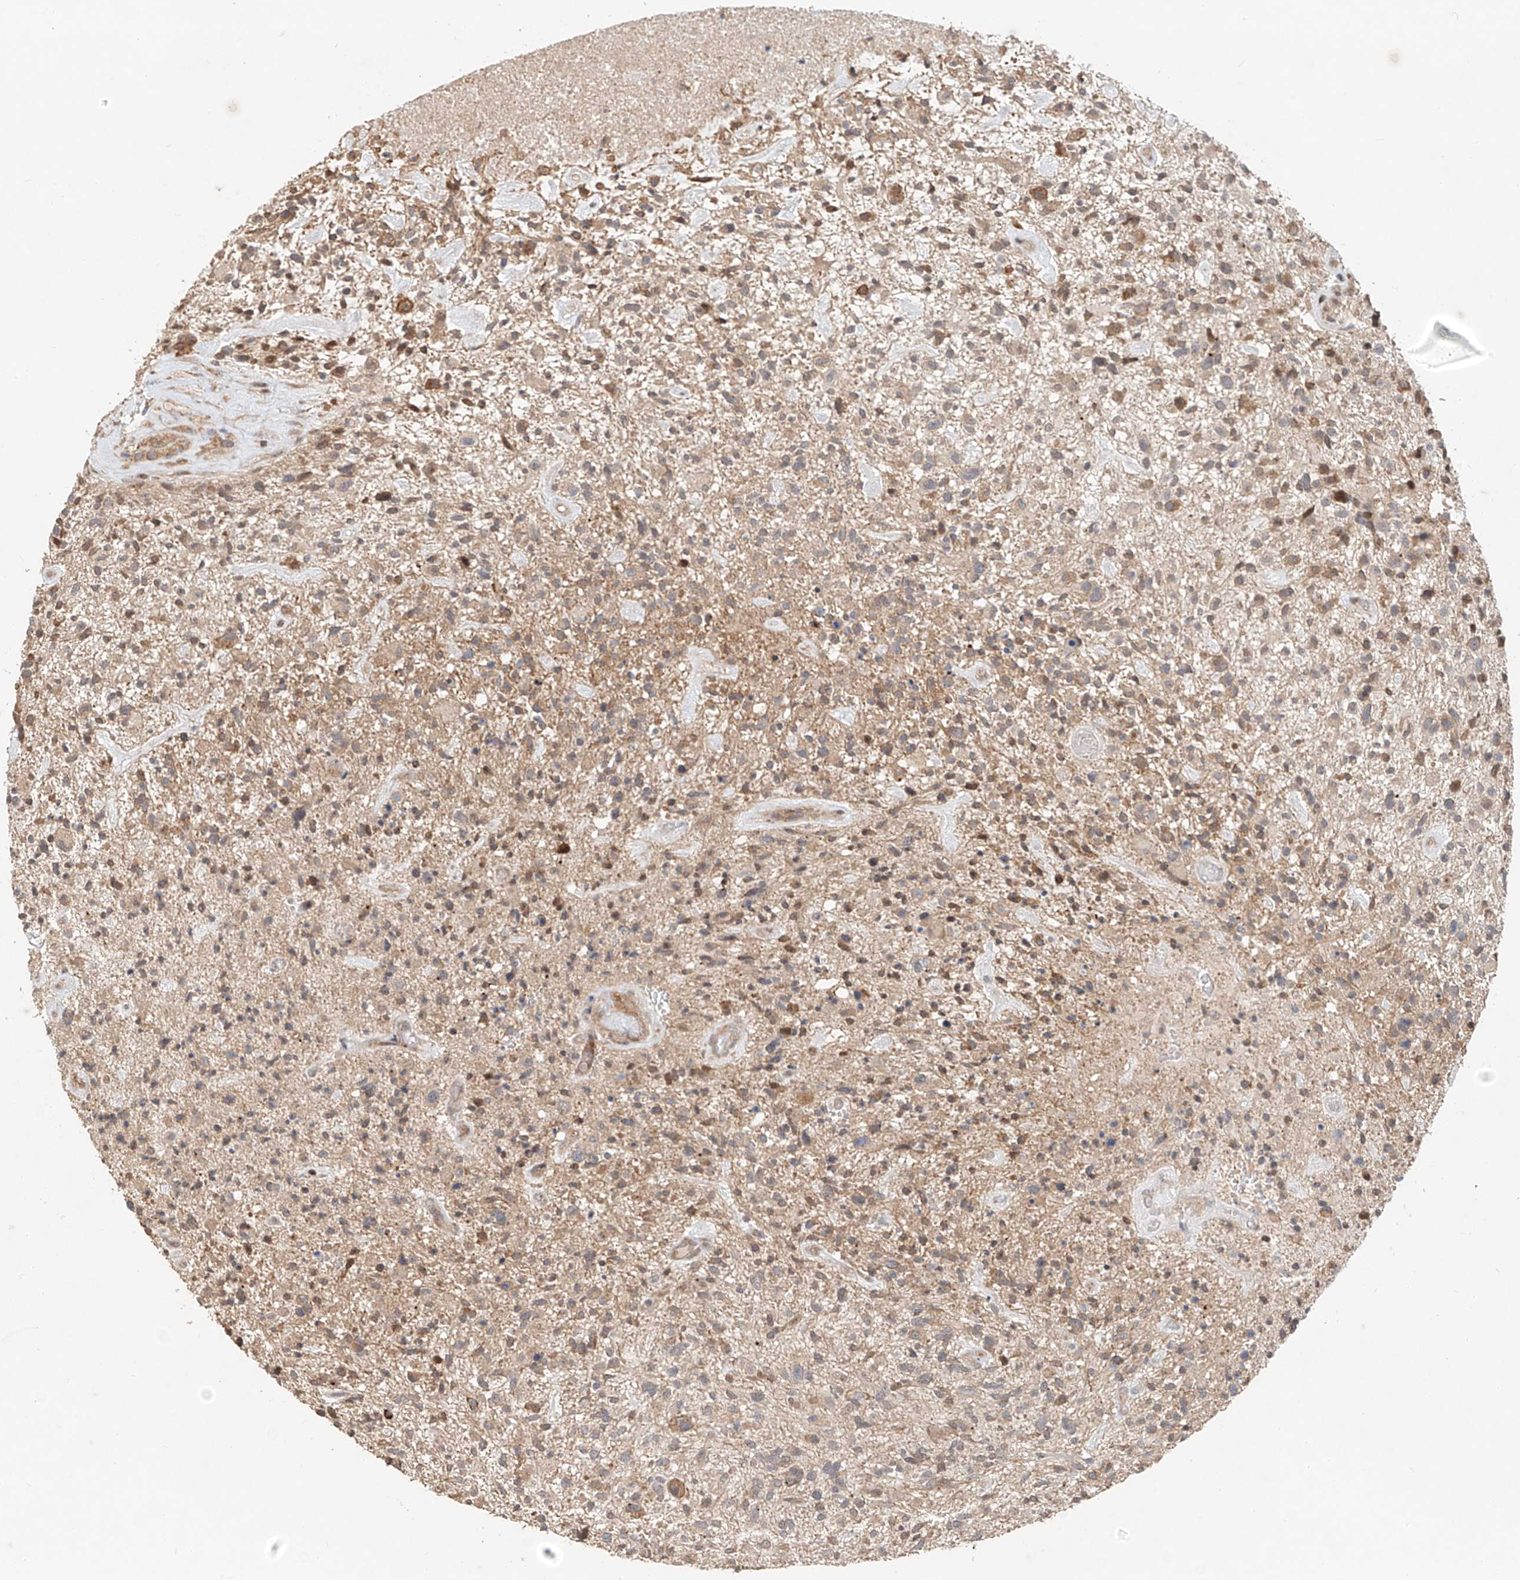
{"staining": {"intensity": "weak", "quantity": "25%-75%", "location": "cytoplasmic/membranous"}, "tissue": "glioma", "cell_type": "Tumor cells", "image_type": "cancer", "snomed": [{"axis": "morphology", "description": "Glioma, malignant, High grade"}, {"axis": "topography", "description": "Brain"}], "caption": "An image of malignant high-grade glioma stained for a protein demonstrates weak cytoplasmic/membranous brown staining in tumor cells.", "gene": "TMEM61", "patient": {"sex": "male", "age": 47}}